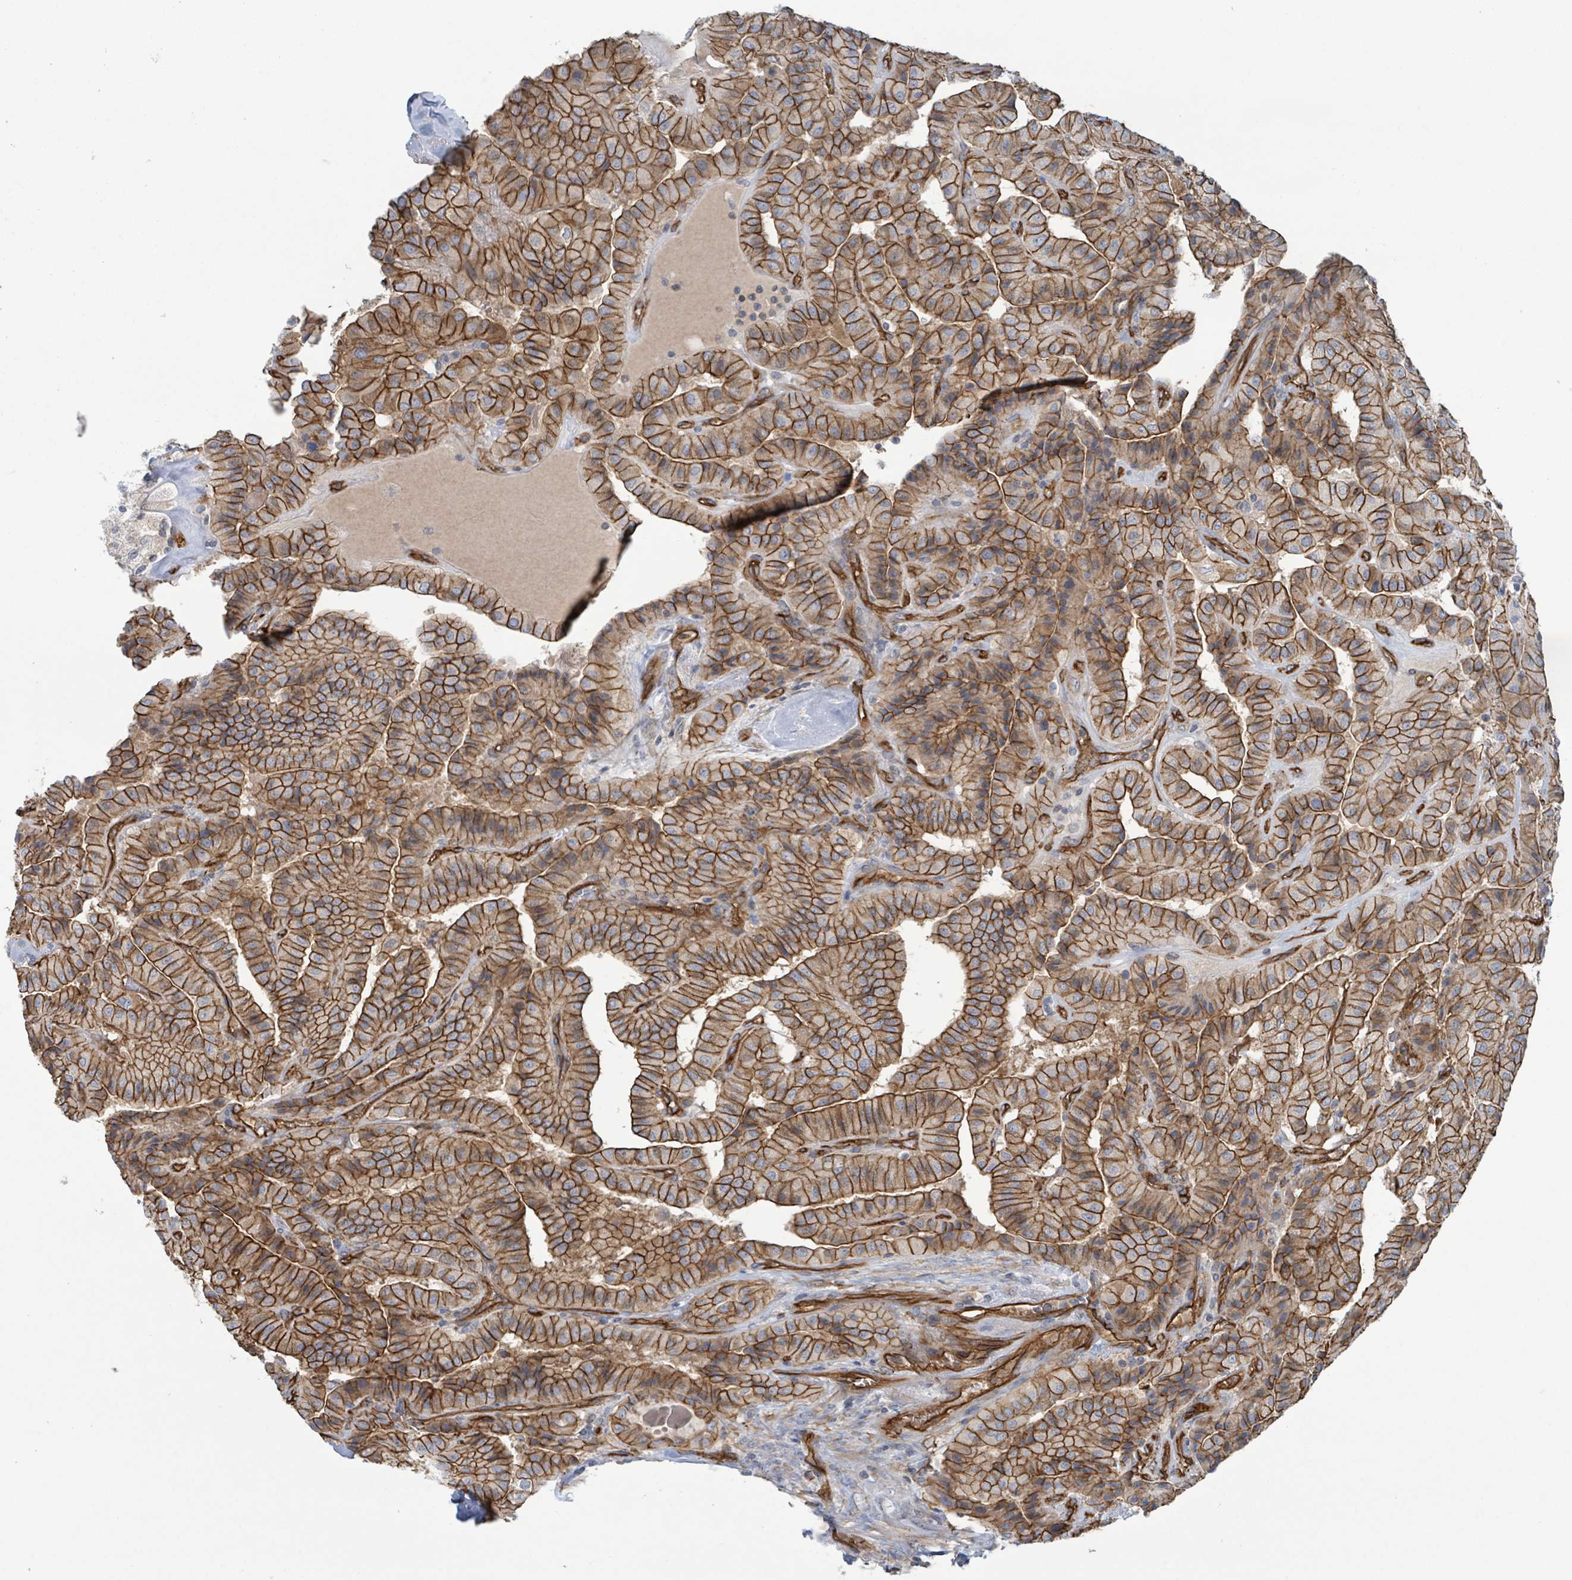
{"staining": {"intensity": "strong", "quantity": ">75%", "location": "cytoplasmic/membranous"}, "tissue": "thyroid cancer", "cell_type": "Tumor cells", "image_type": "cancer", "snomed": [{"axis": "morphology", "description": "Normal tissue, NOS"}, {"axis": "morphology", "description": "Papillary adenocarcinoma, NOS"}, {"axis": "topography", "description": "Thyroid gland"}], "caption": "Immunohistochemistry (IHC) histopathology image of human thyroid cancer (papillary adenocarcinoma) stained for a protein (brown), which displays high levels of strong cytoplasmic/membranous positivity in approximately >75% of tumor cells.", "gene": "LDOC1", "patient": {"sex": "female", "age": 59}}